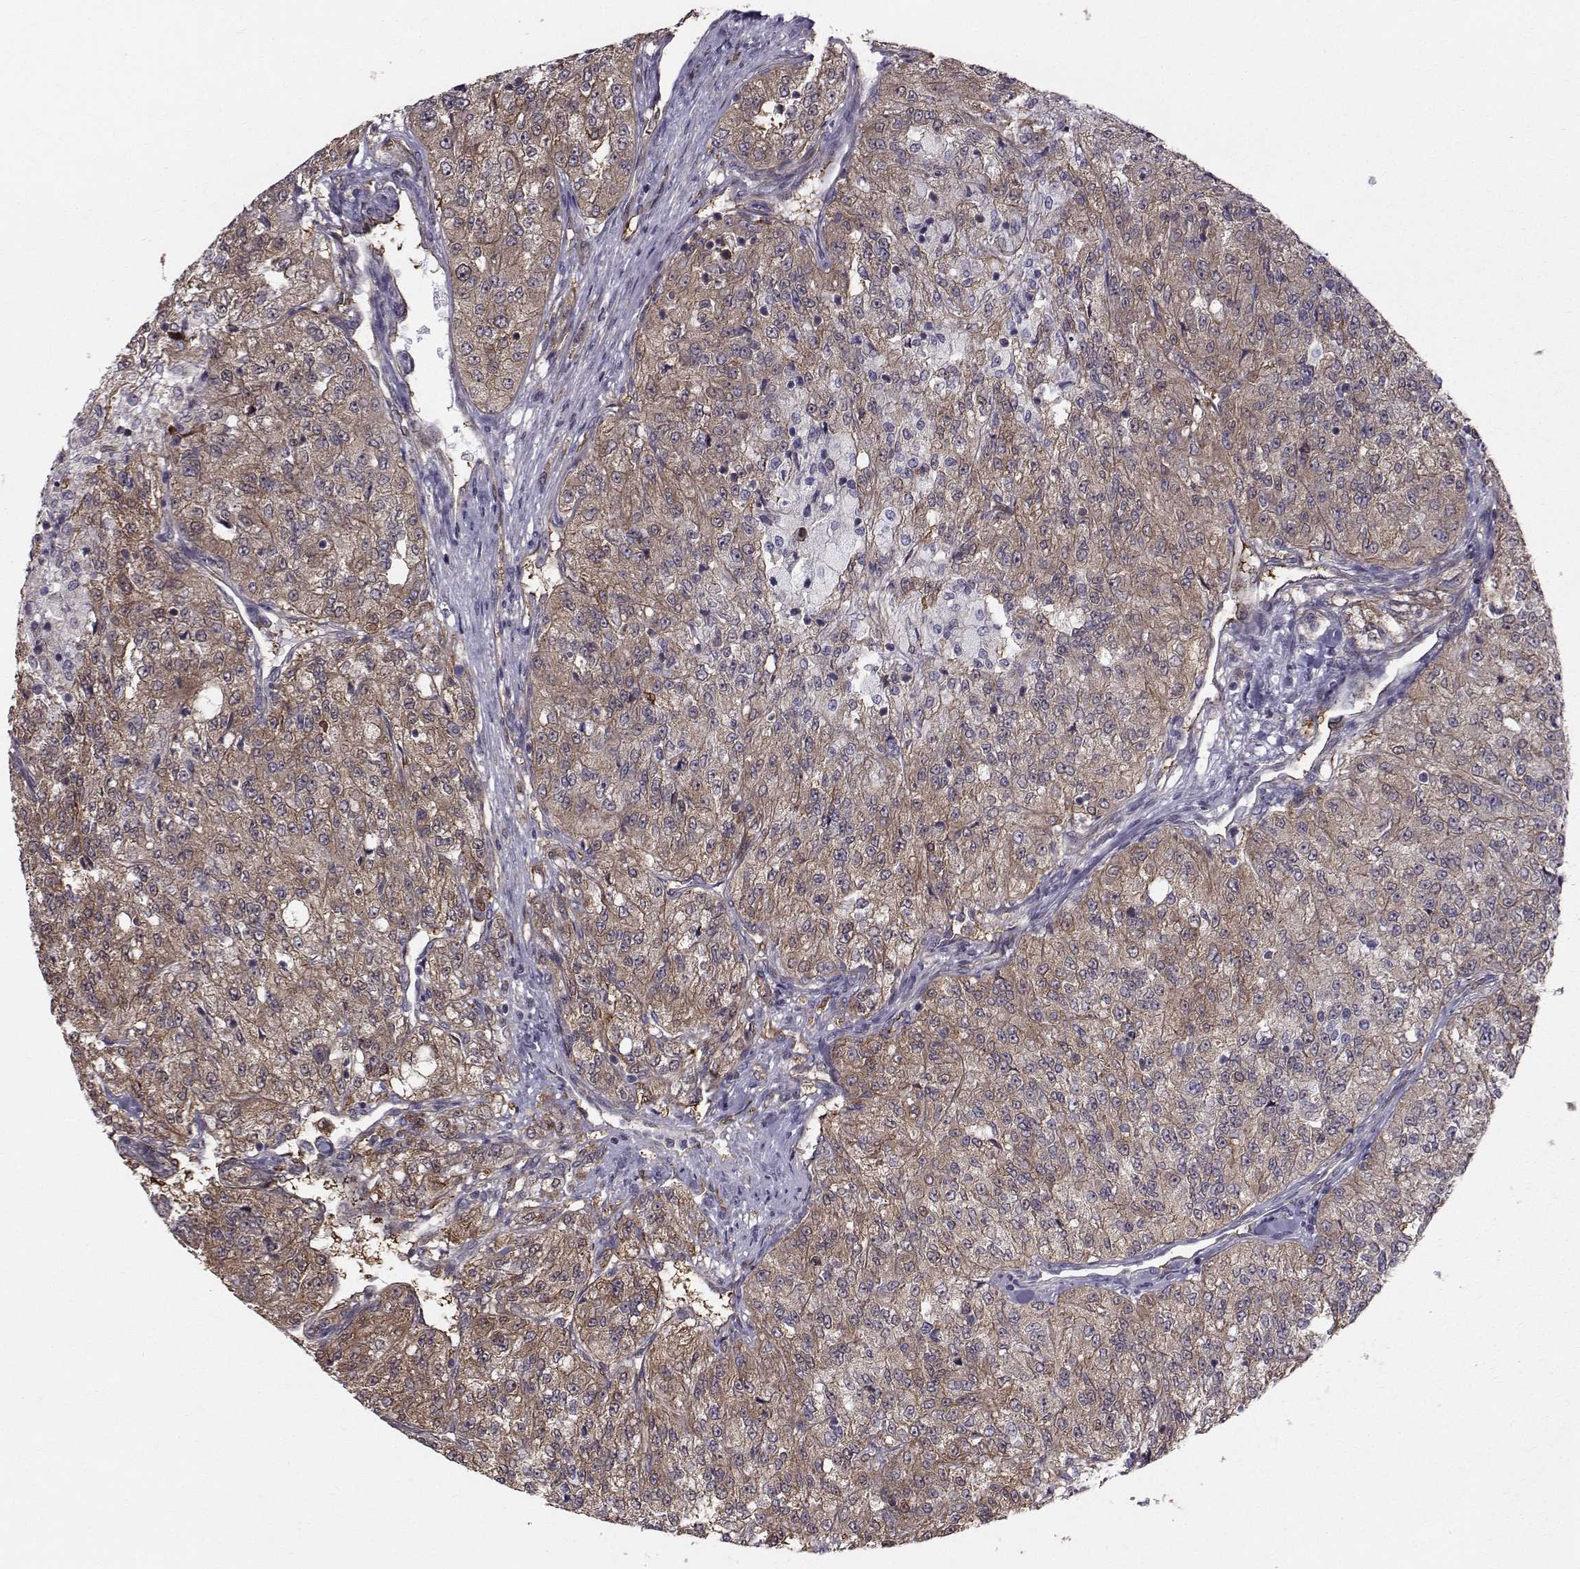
{"staining": {"intensity": "moderate", "quantity": ">75%", "location": "cytoplasmic/membranous"}, "tissue": "renal cancer", "cell_type": "Tumor cells", "image_type": "cancer", "snomed": [{"axis": "morphology", "description": "Adenocarcinoma, NOS"}, {"axis": "topography", "description": "Kidney"}], "caption": "An image of human renal cancer (adenocarcinoma) stained for a protein displays moderate cytoplasmic/membranous brown staining in tumor cells.", "gene": "HSP90AB1", "patient": {"sex": "female", "age": 63}}